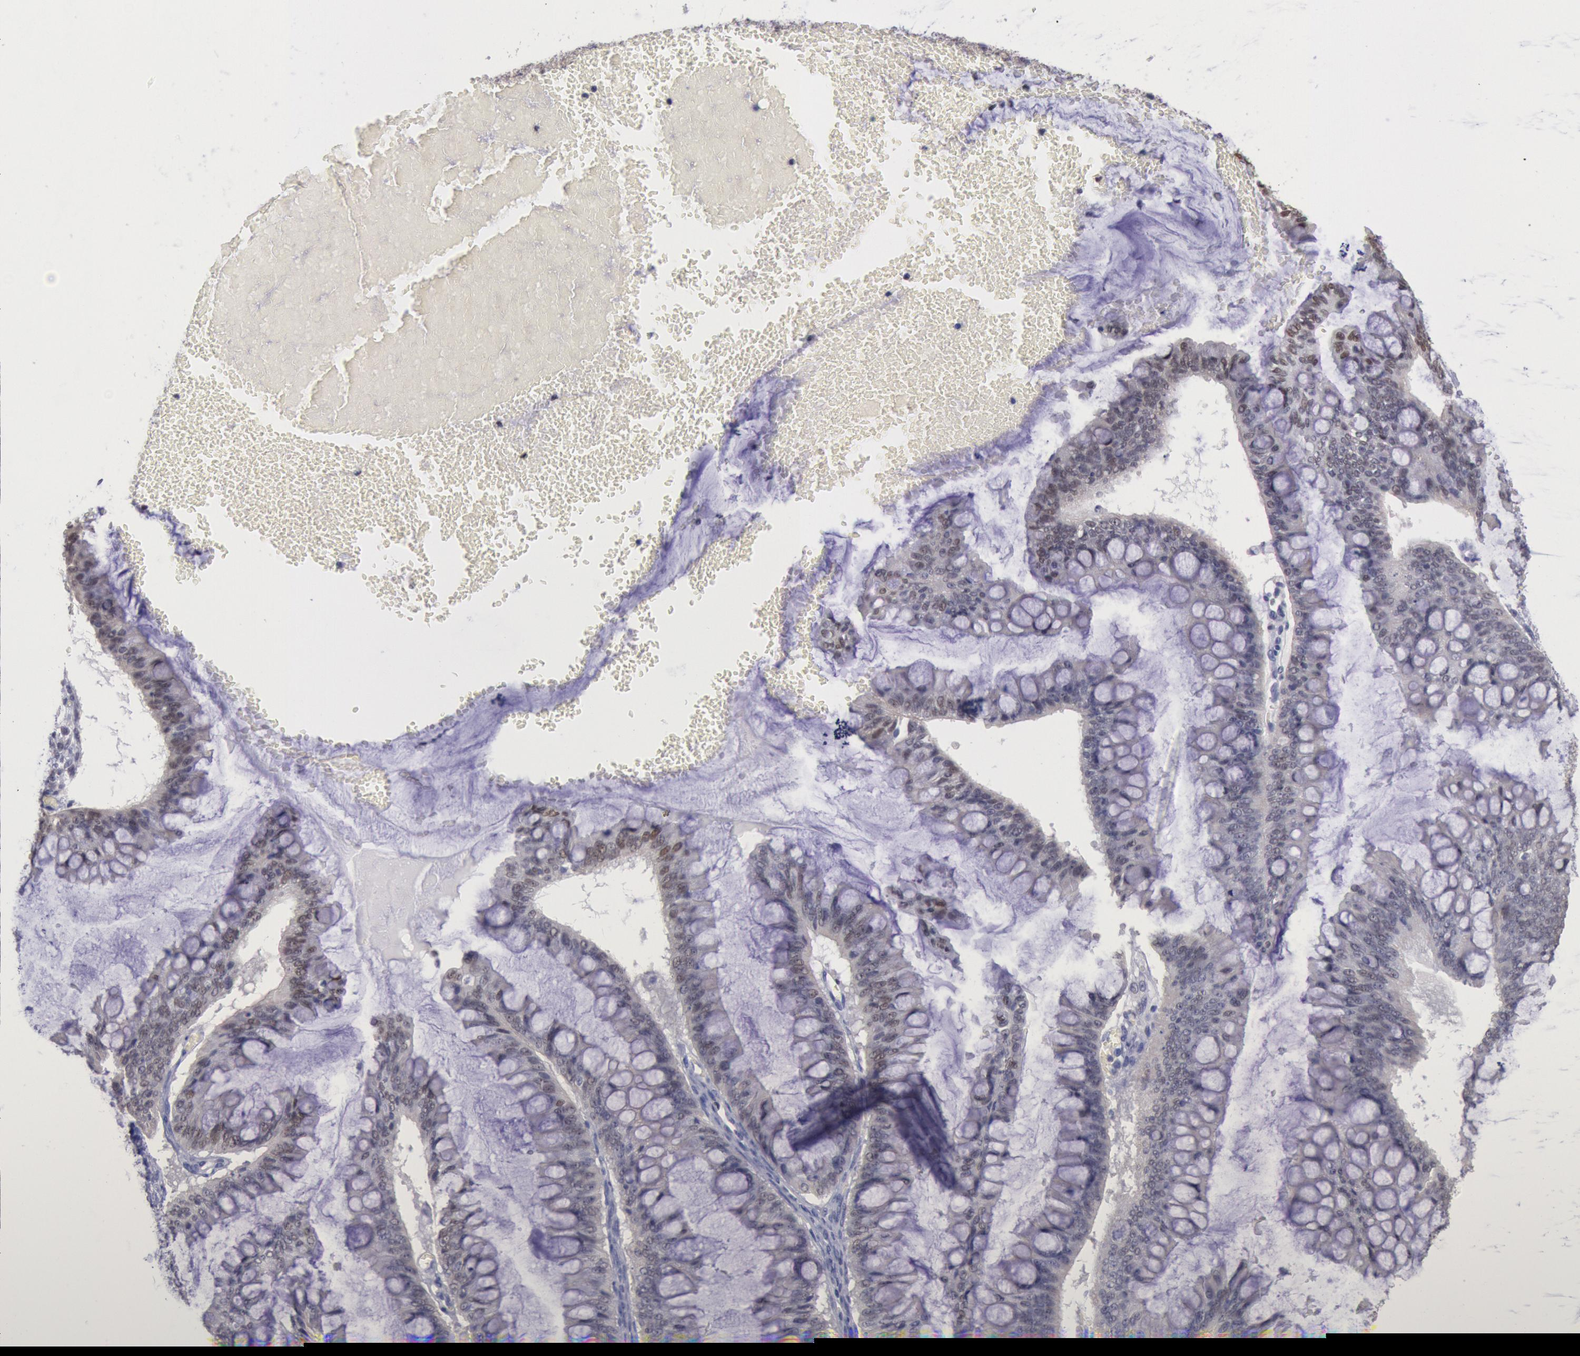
{"staining": {"intensity": "negative", "quantity": "none", "location": "none"}, "tissue": "ovarian cancer", "cell_type": "Tumor cells", "image_type": "cancer", "snomed": [{"axis": "morphology", "description": "Cystadenocarcinoma, mucinous, NOS"}, {"axis": "topography", "description": "Ovary"}], "caption": "High power microscopy image of an IHC image of ovarian cancer (mucinous cystadenocarcinoma), revealing no significant staining in tumor cells. The staining is performed using DAB brown chromogen with nuclei counter-stained in using hematoxylin.", "gene": "RPS6KA5", "patient": {"sex": "female", "age": 73}}